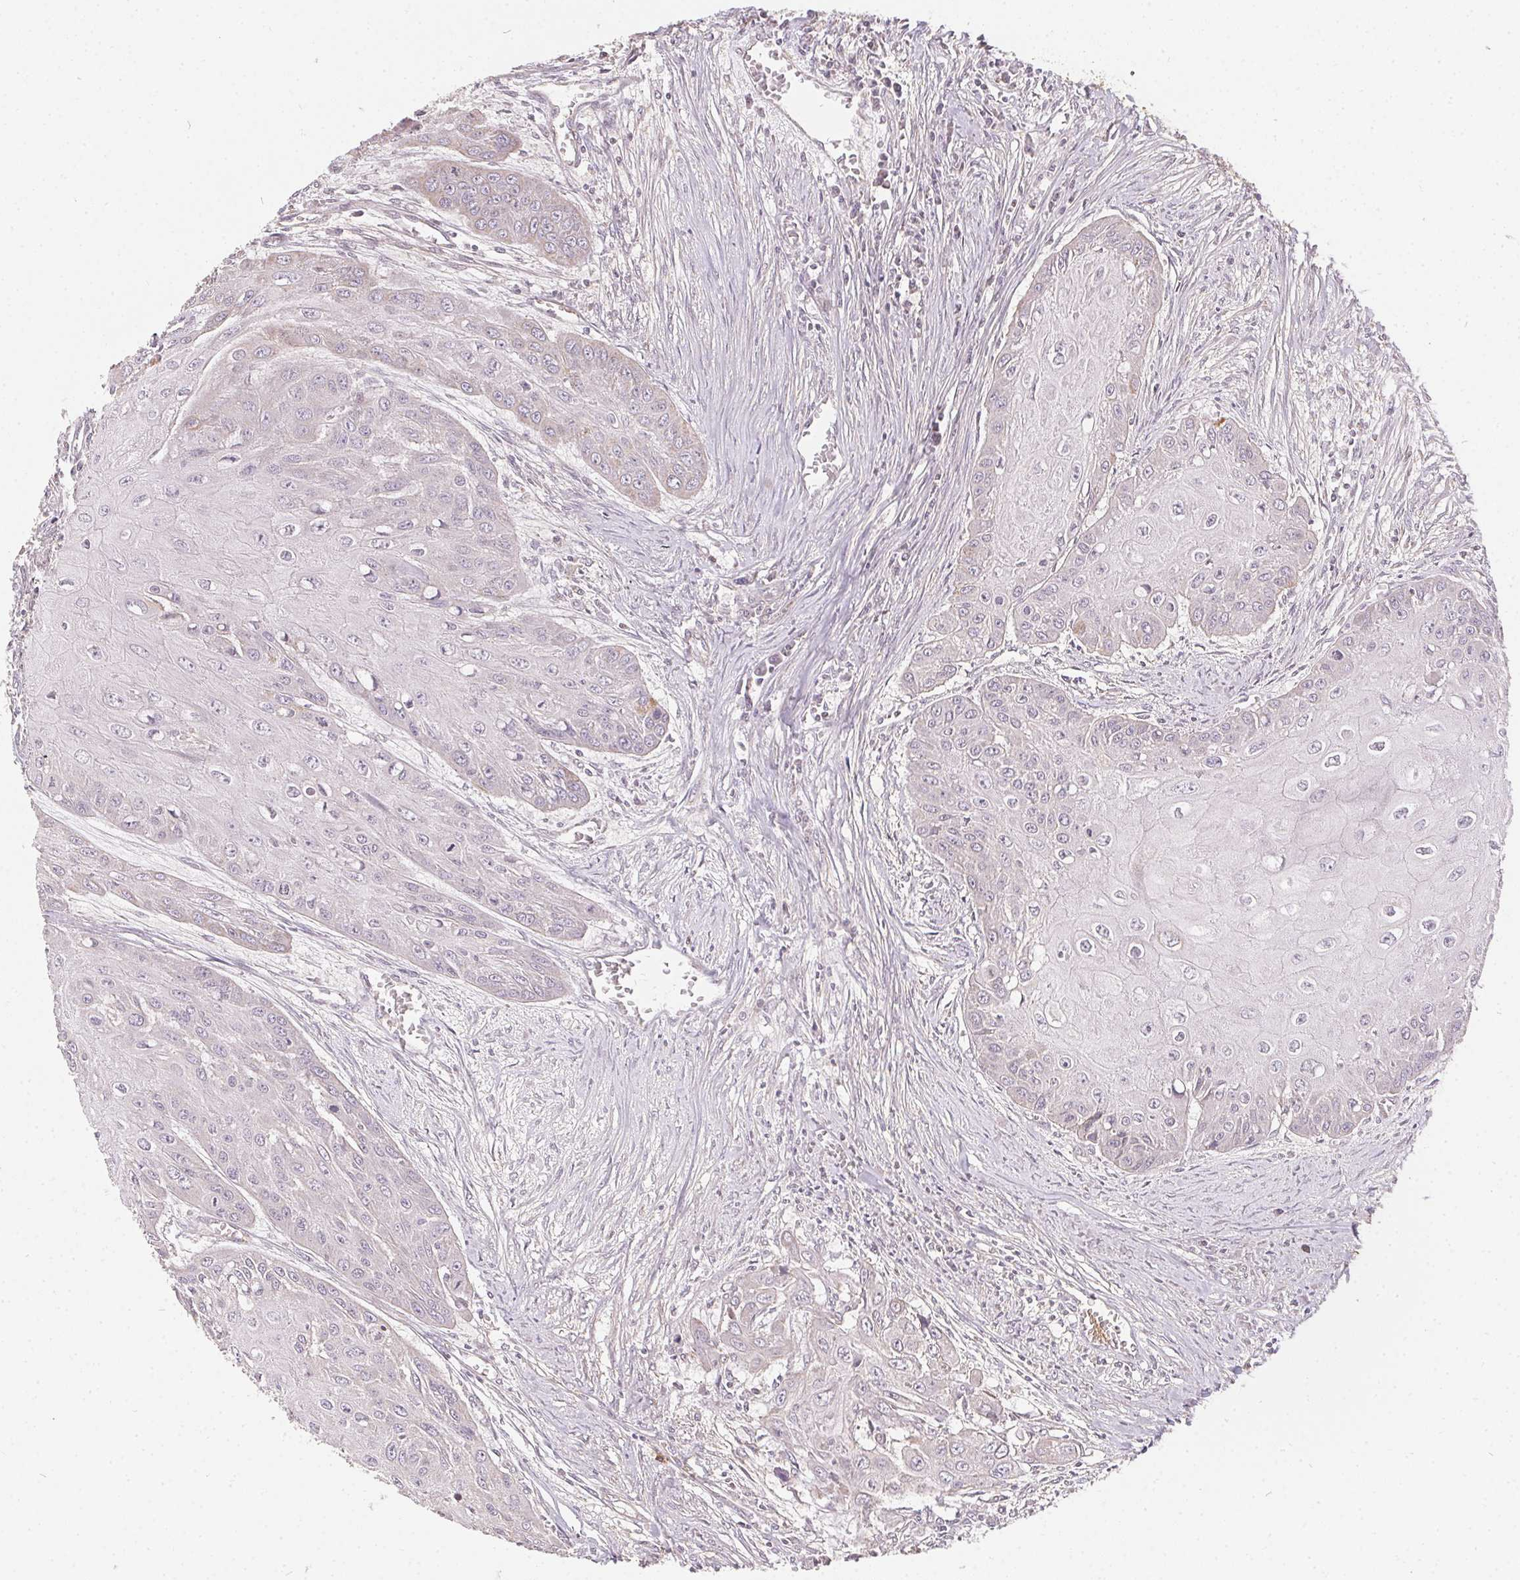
{"staining": {"intensity": "negative", "quantity": "none", "location": "none"}, "tissue": "head and neck cancer", "cell_type": "Tumor cells", "image_type": "cancer", "snomed": [{"axis": "morphology", "description": "Squamous cell carcinoma, NOS"}, {"axis": "topography", "description": "Oral tissue"}, {"axis": "topography", "description": "Head-Neck"}], "caption": "High power microscopy image of an immunohistochemistry photomicrograph of head and neck cancer, revealing no significant positivity in tumor cells.", "gene": "REV3L", "patient": {"sex": "male", "age": 71}}